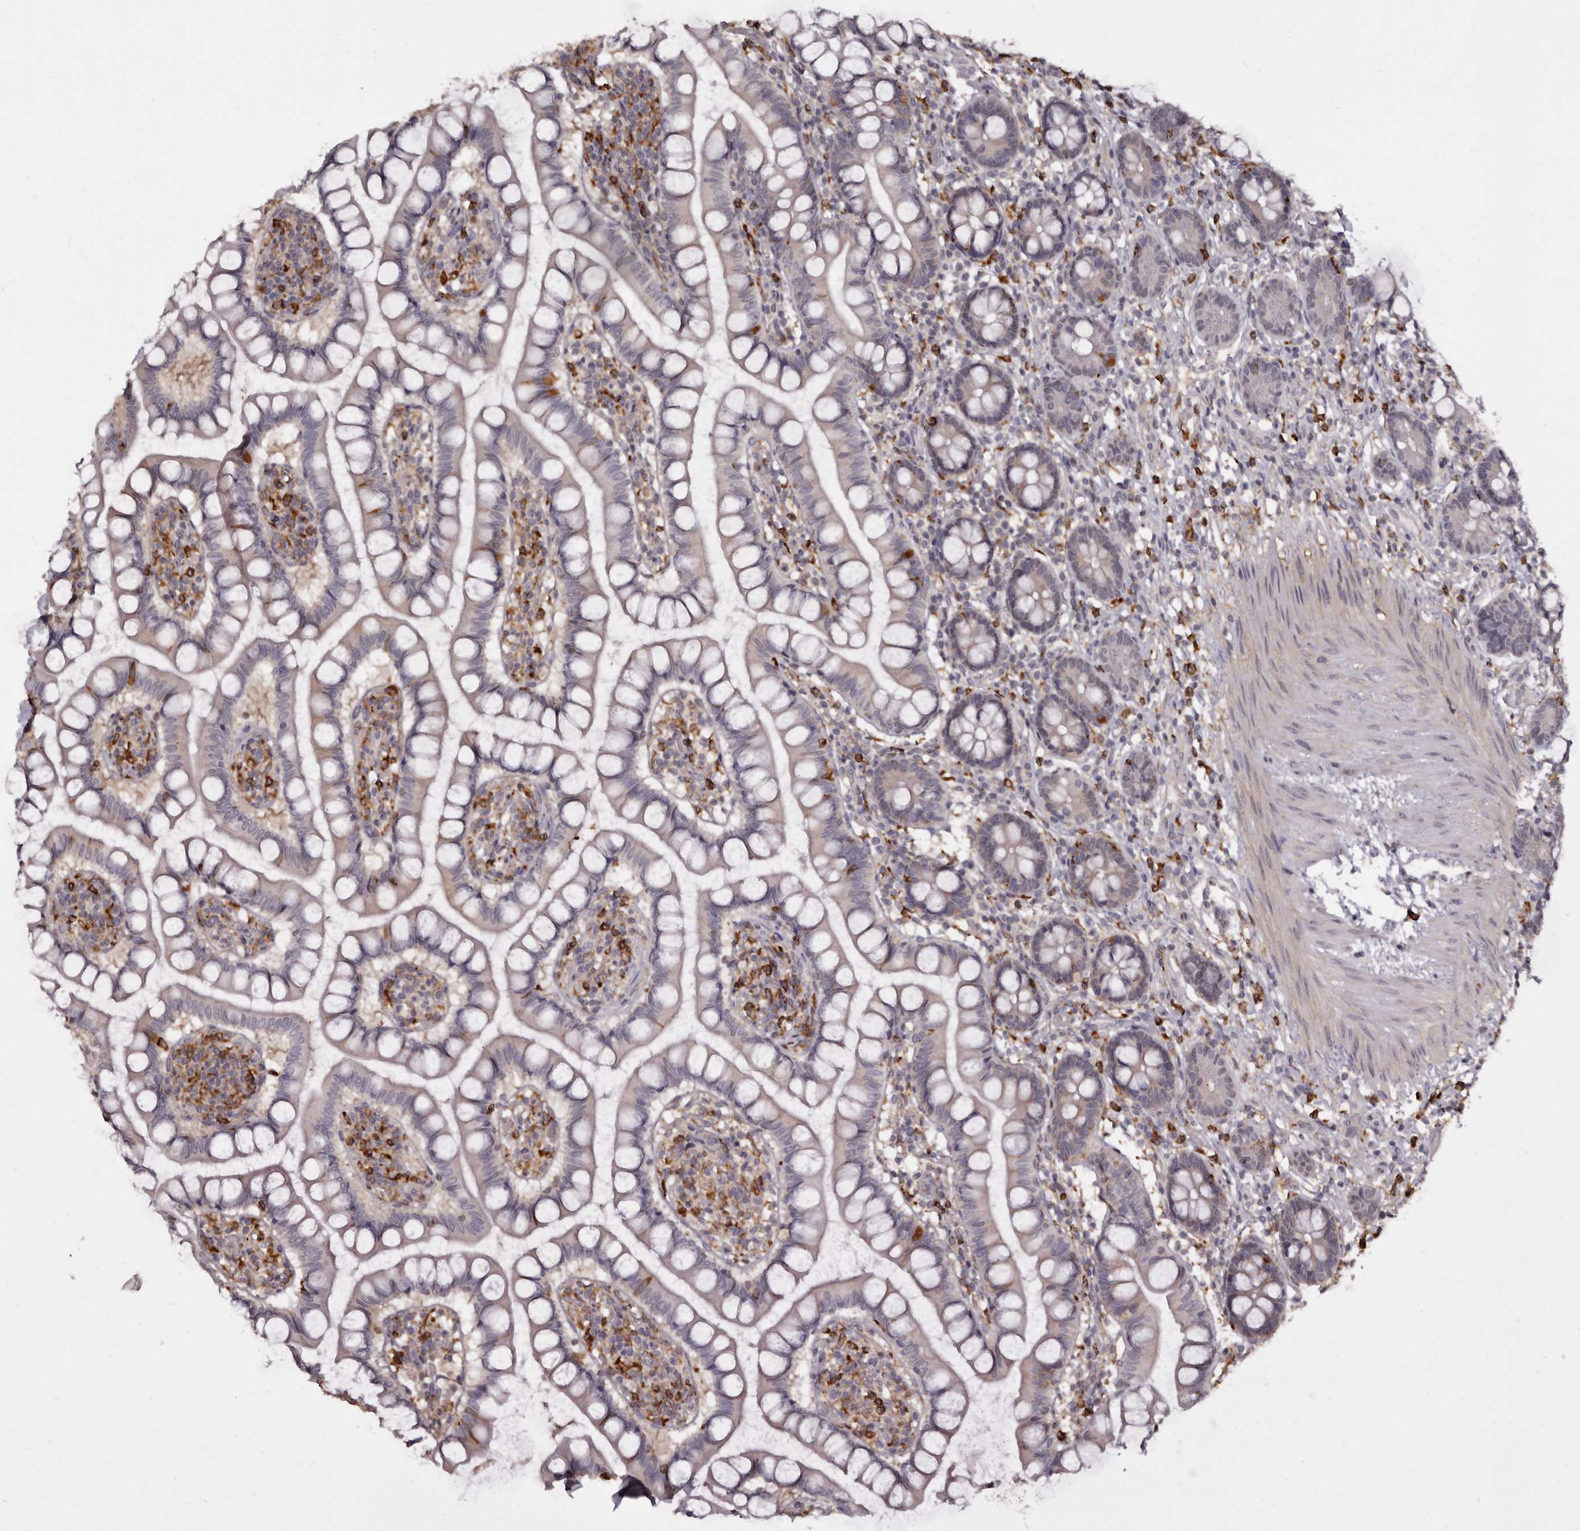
{"staining": {"intensity": "negative", "quantity": "none", "location": "none"}, "tissue": "small intestine", "cell_type": "Glandular cells", "image_type": "normal", "snomed": [{"axis": "morphology", "description": "Normal tissue, NOS"}, {"axis": "topography", "description": "Small intestine"}], "caption": "The photomicrograph reveals no significant expression in glandular cells of small intestine.", "gene": "TNNI1", "patient": {"sex": "female", "age": 84}}